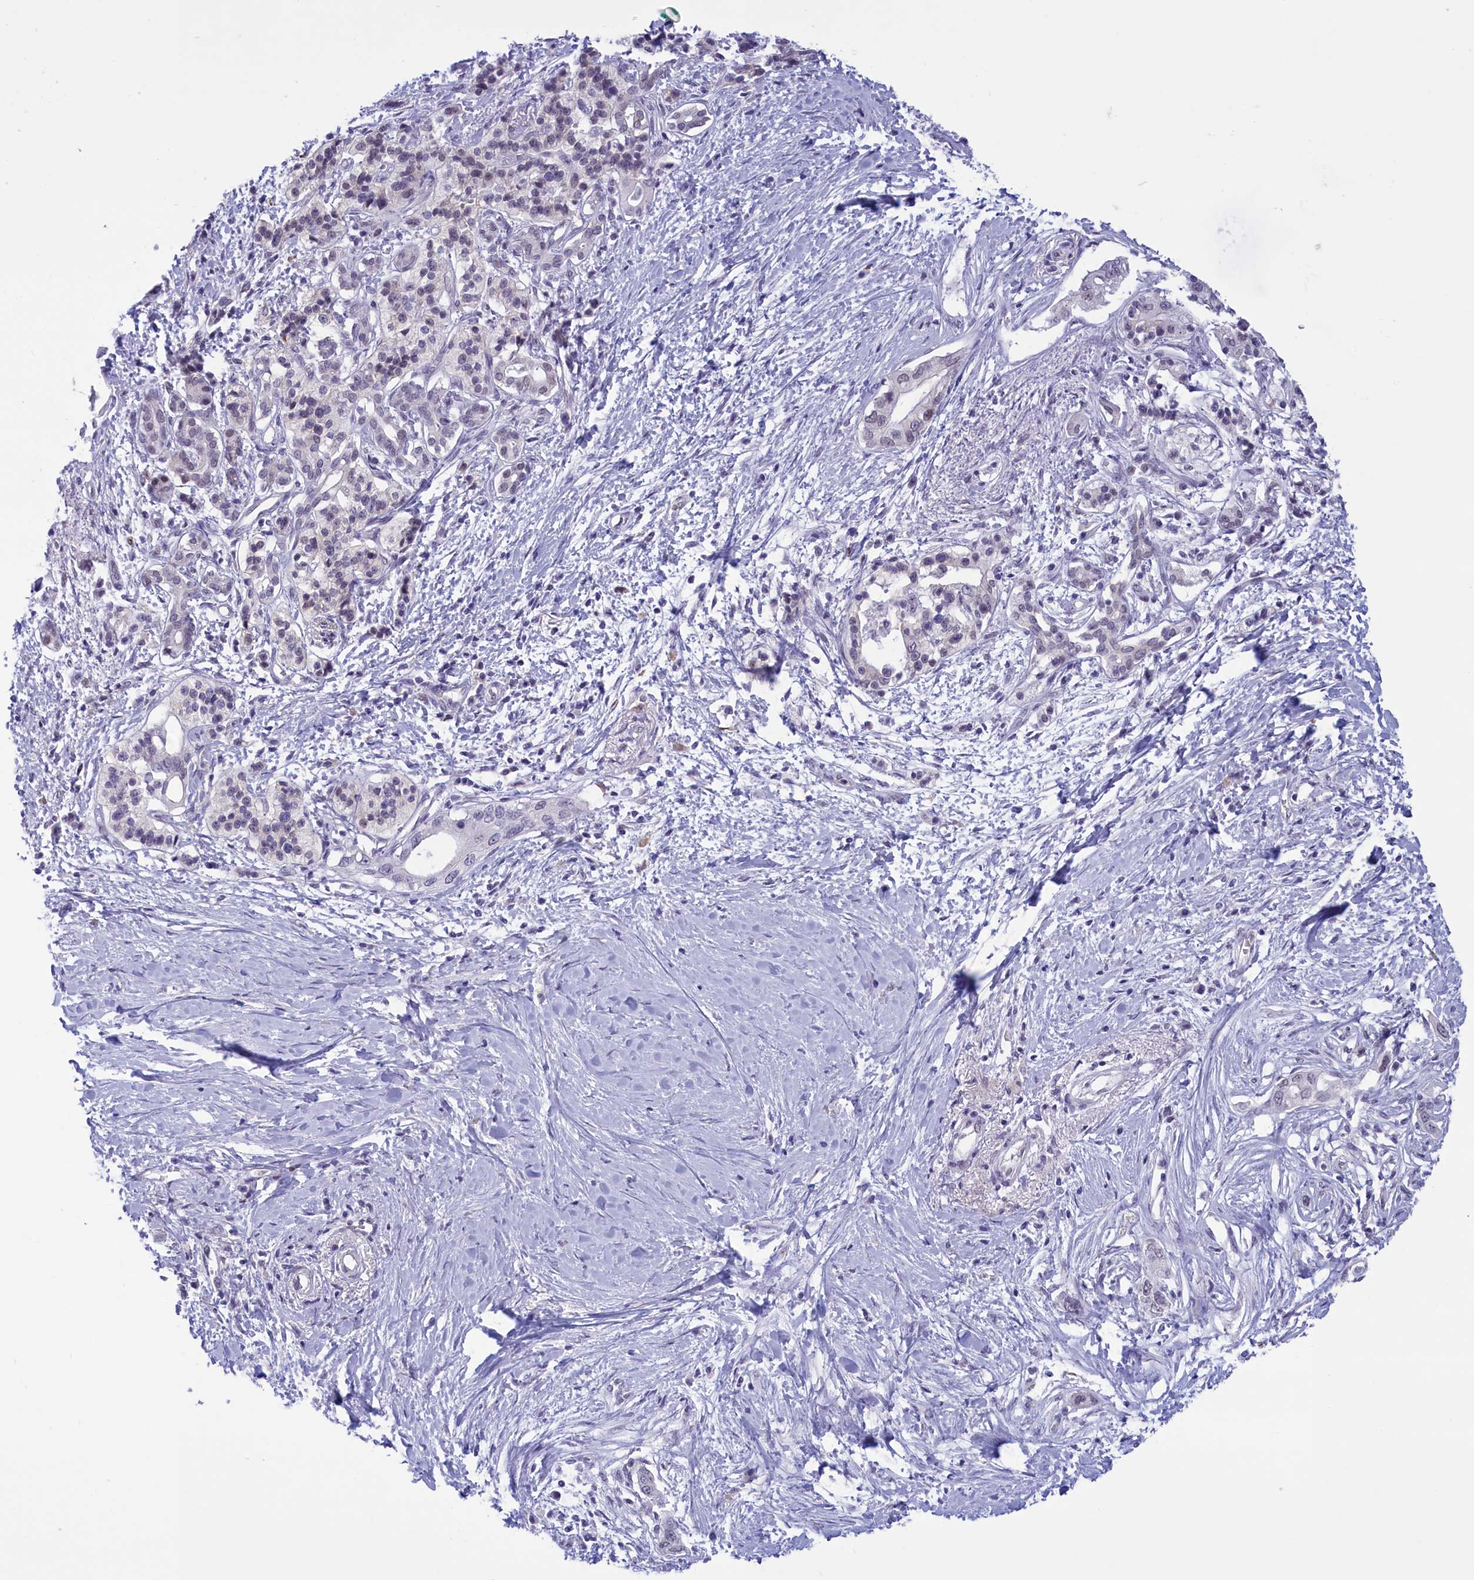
{"staining": {"intensity": "negative", "quantity": "none", "location": "none"}, "tissue": "pancreatic cancer", "cell_type": "Tumor cells", "image_type": "cancer", "snomed": [{"axis": "morphology", "description": "Normal tissue, NOS"}, {"axis": "morphology", "description": "Adenocarcinoma, NOS"}, {"axis": "topography", "description": "Pancreas"}, {"axis": "topography", "description": "Peripheral nerve tissue"}], "caption": "The photomicrograph shows no staining of tumor cells in pancreatic adenocarcinoma.", "gene": "ELOA2", "patient": {"sex": "male", "age": 59}}